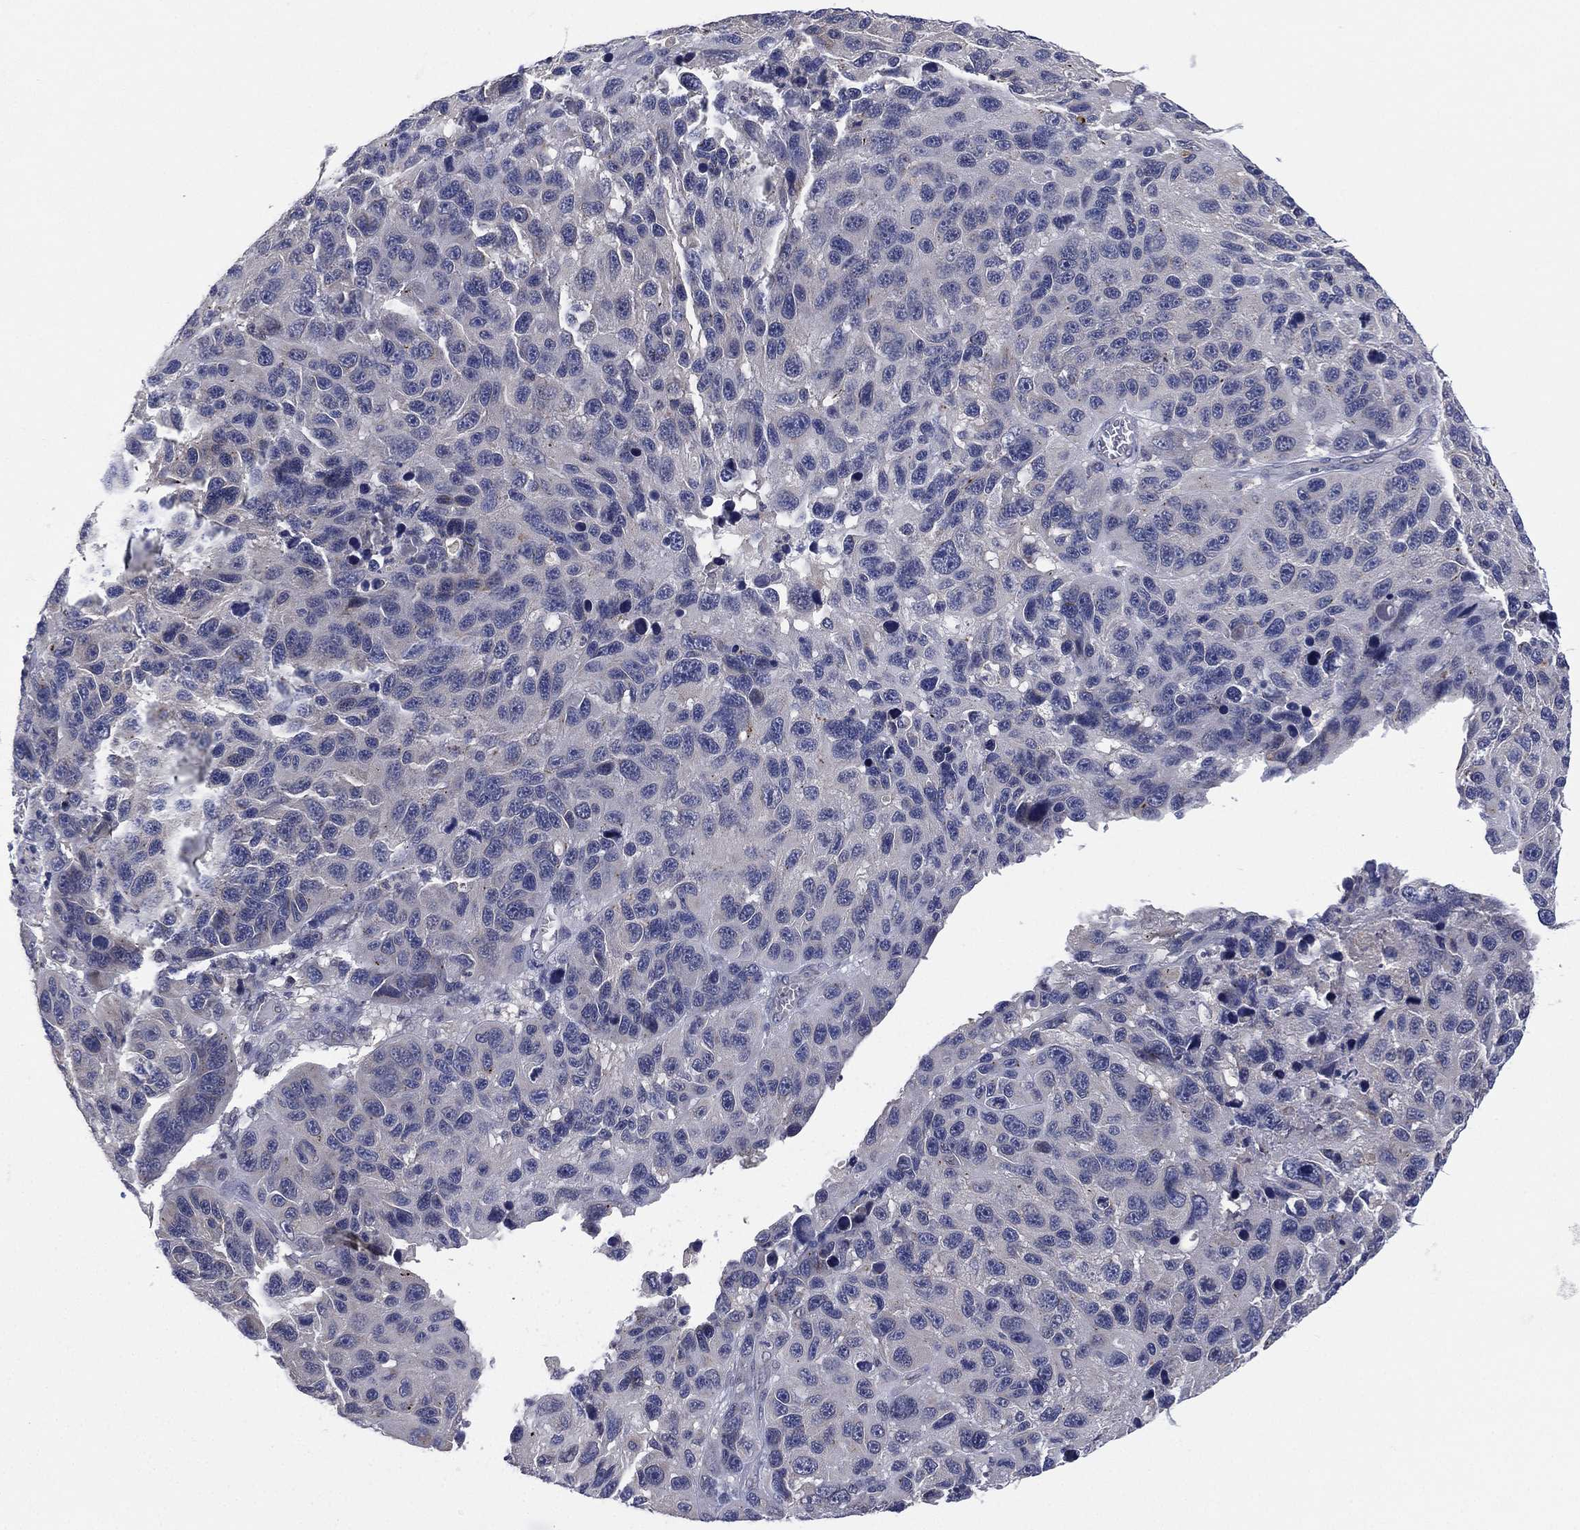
{"staining": {"intensity": "negative", "quantity": "none", "location": "none"}, "tissue": "melanoma", "cell_type": "Tumor cells", "image_type": "cancer", "snomed": [{"axis": "morphology", "description": "Malignant melanoma, NOS"}, {"axis": "topography", "description": "Skin"}], "caption": "High power microscopy micrograph of an immunohistochemistry micrograph of melanoma, revealing no significant positivity in tumor cells. Nuclei are stained in blue.", "gene": "MPP7", "patient": {"sex": "male", "age": 53}}